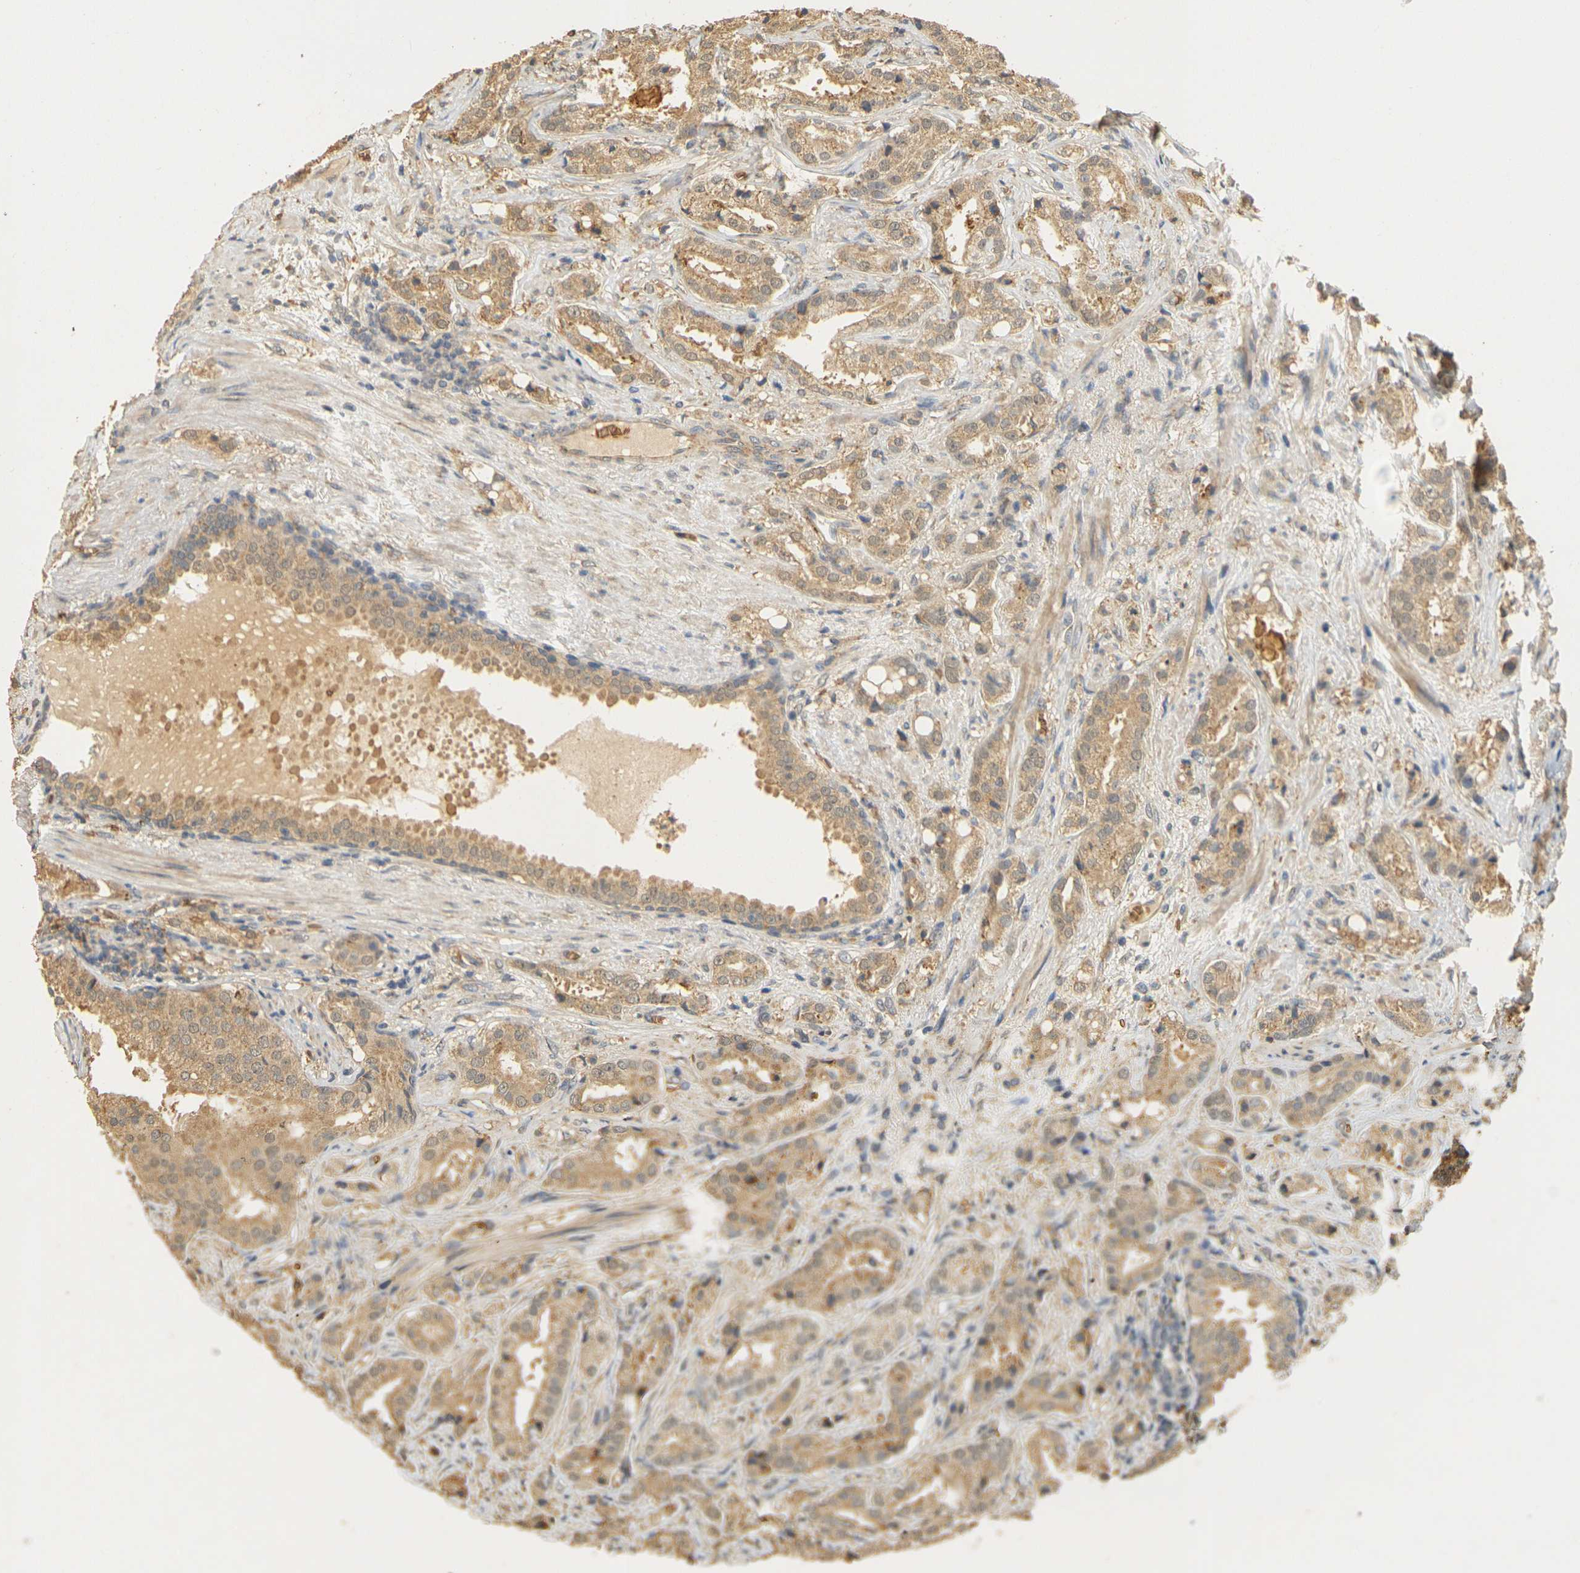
{"staining": {"intensity": "moderate", "quantity": ">75%", "location": "cytoplasmic/membranous"}, "tissue": "prostate cancer", "cell_type": "Tumor cells", "image_type": "cancer", "snomed": [{"axis": "morphology", "description": "Adenocarcinoma, High grade"}, {"axis": "topography", "description": "Prostate"}], "caption": "Protein staining reveals moderate cytoplasmic/membranous expression in about >75% of tumor cells in prostate adenocarcinoma (high-grade).", "gene": "MEGF9", "patient": {"sex": "male", "age": 64}}